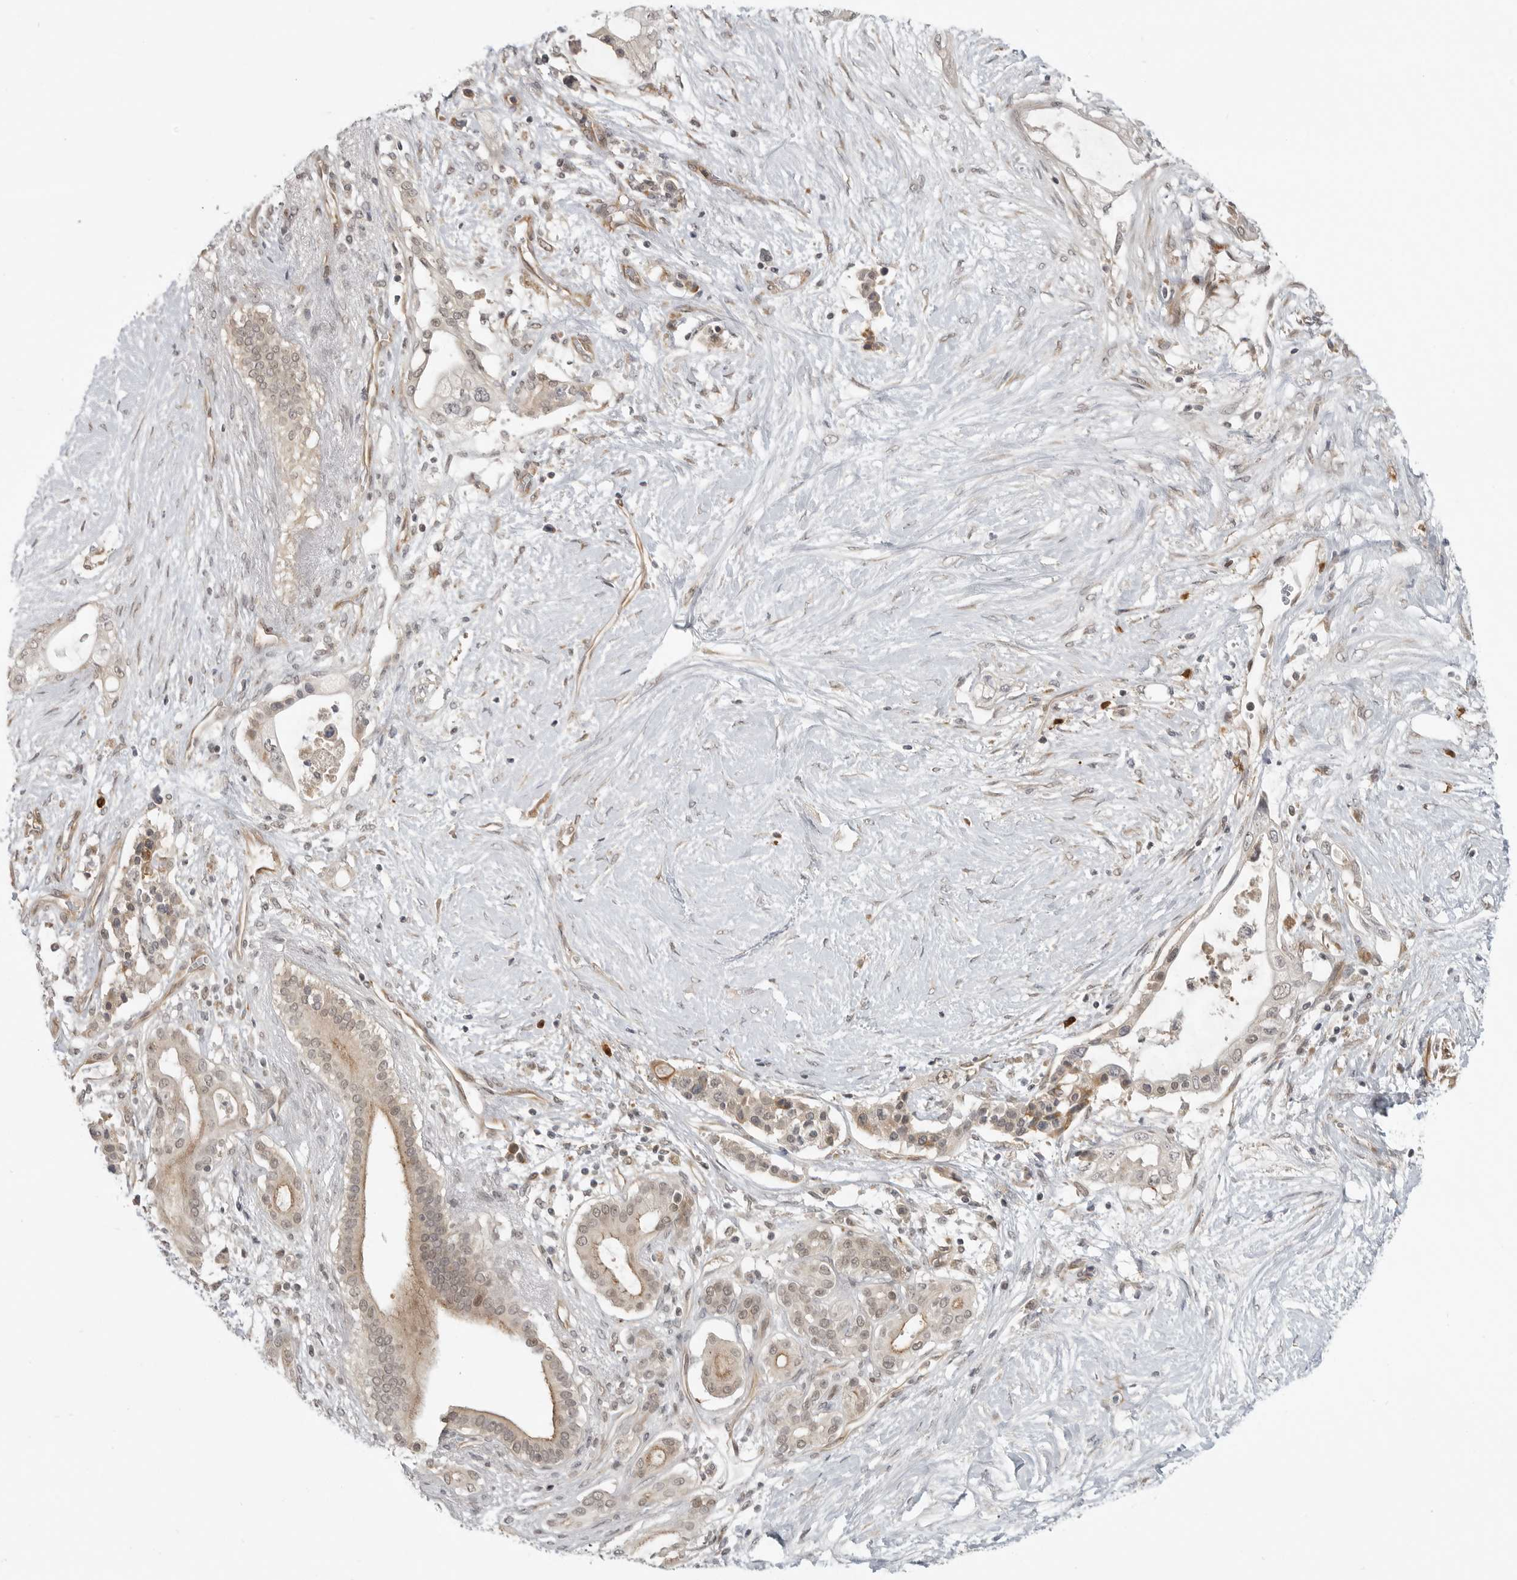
{"staining": {"intensity": "weak", "quantity": "25%-75%", "location": "cytoplasmic/membranous,nuclear"}, "tissue": "pancreatic cancer", "cell_type": "Tumor cells", "image_type": "cancer", "snomed": [{"axis": "morphology", "description": "Adenocarcinoma, NOS"}, {"axis": "topography", "description": "Pancreas"}], "caption": "Protein expression analysis of human pancreatic adenocarcinoma reveals weak cytoplasmic/membranous and nuclear staining in about 25%-75% of tumor cells. The staining was performed using DAB (3,3'-diaminobenzidine), with brown indicating positive protein expression. Nuclei are stained blue with hematoxylin.", "gene": "CEP295NL", "patient": {"sex": "male", "age": 53}}